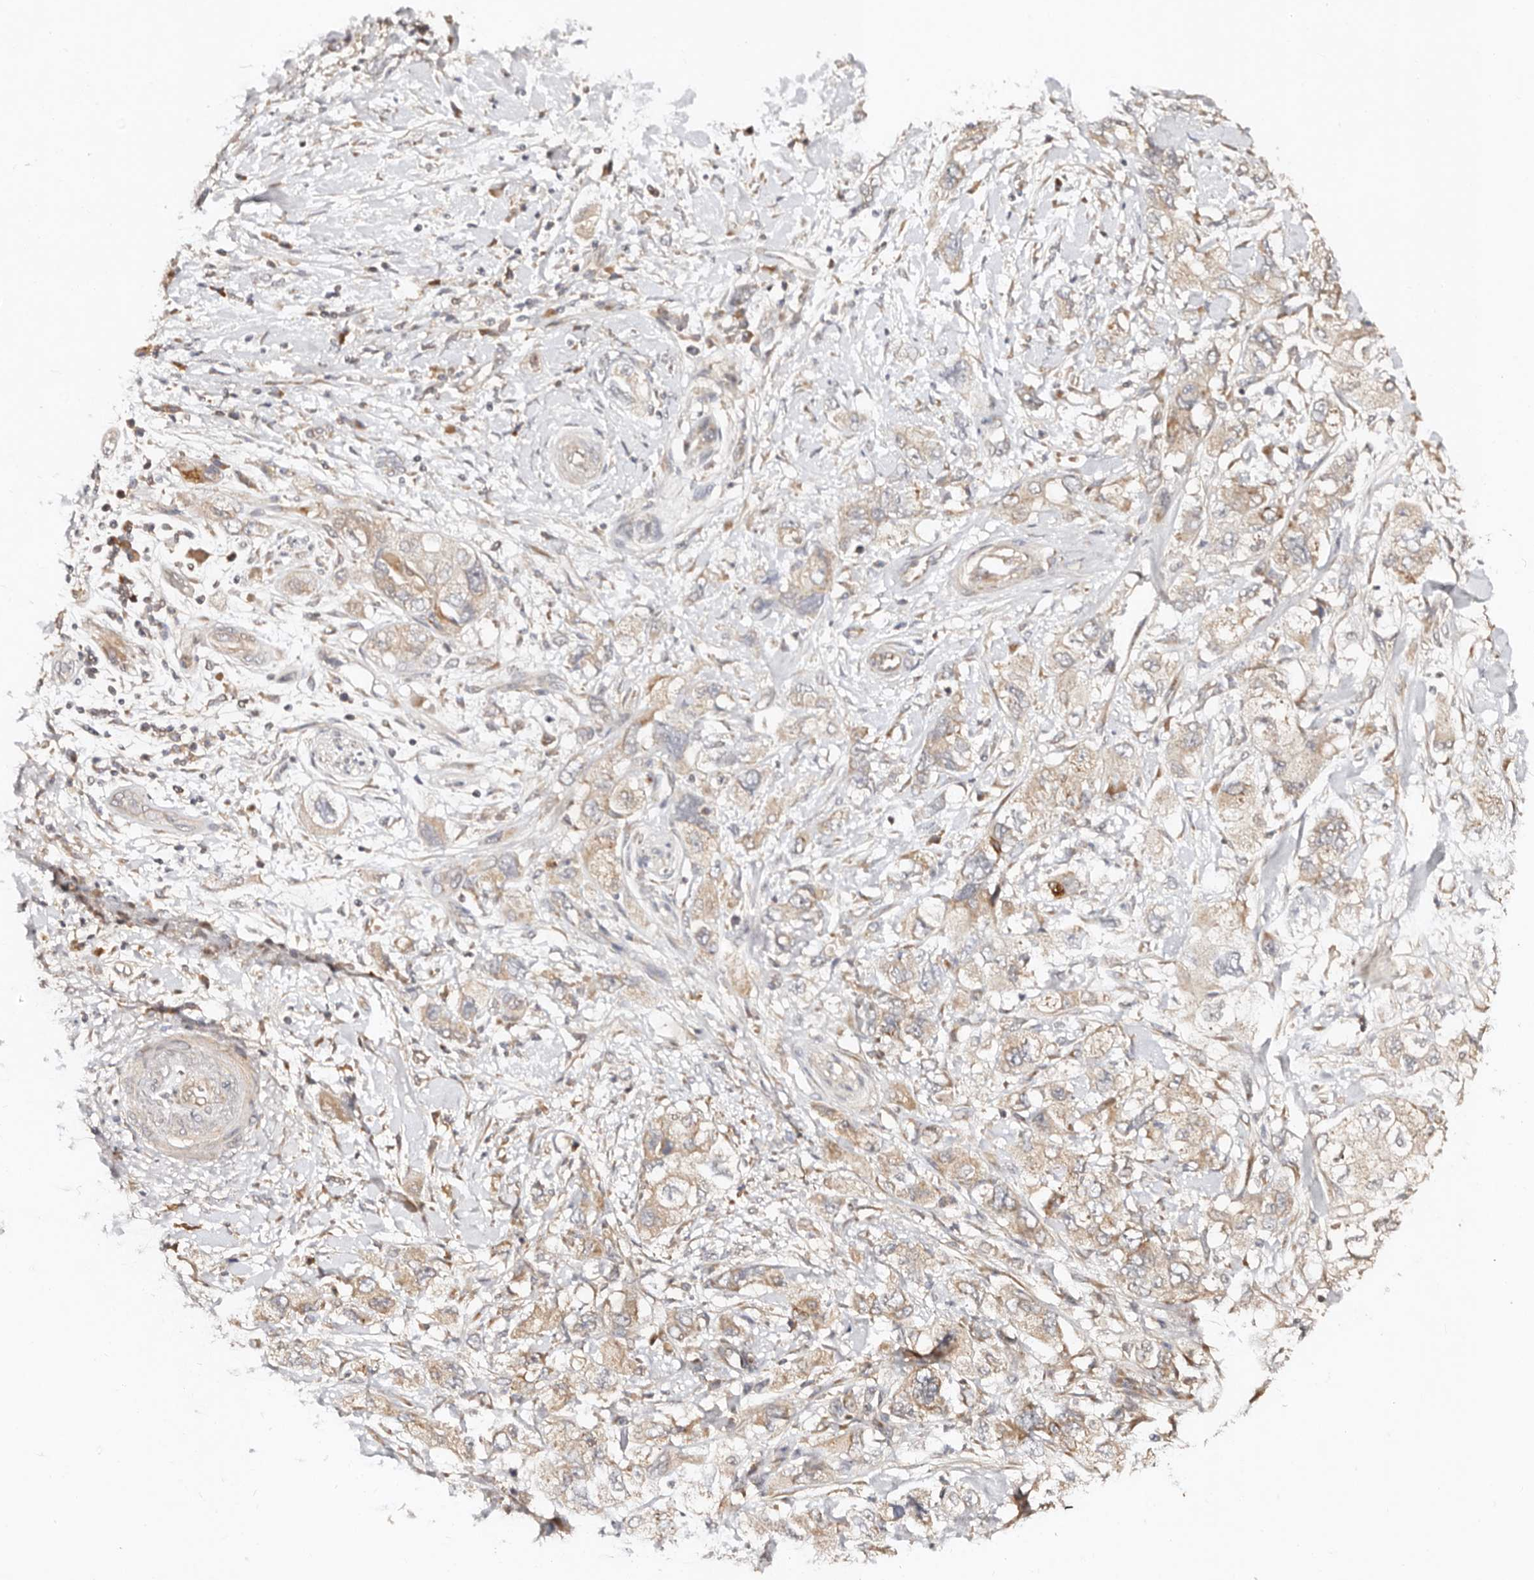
{"staining": {"intensity": "weak", "quantity": "25%-75%", "location": "cytoplasmic/membranous"}, "tissue": "pancreatic cancer", "cell_type": "Tumor cells", "image_type": "cancer", "snomed": [{"axis": "morphology", "description": "Adenocarcinoma, NOS"}, {"axis": "topography", "description": "Pancreas"}], "caption": "Brown immunohistochemical staining in human pancreatic cancer shows weak cytoplasmic/membranous expression in approximately 25%-75% of tumor cells. (Stains: DAB (3,3'-diaminobenzidine) in brown, nuclei in blue, Microscopy: brightfield microscopy at high magnification).", "gene": "DENND11", "patient": {"sex": "female", "age": 73}}